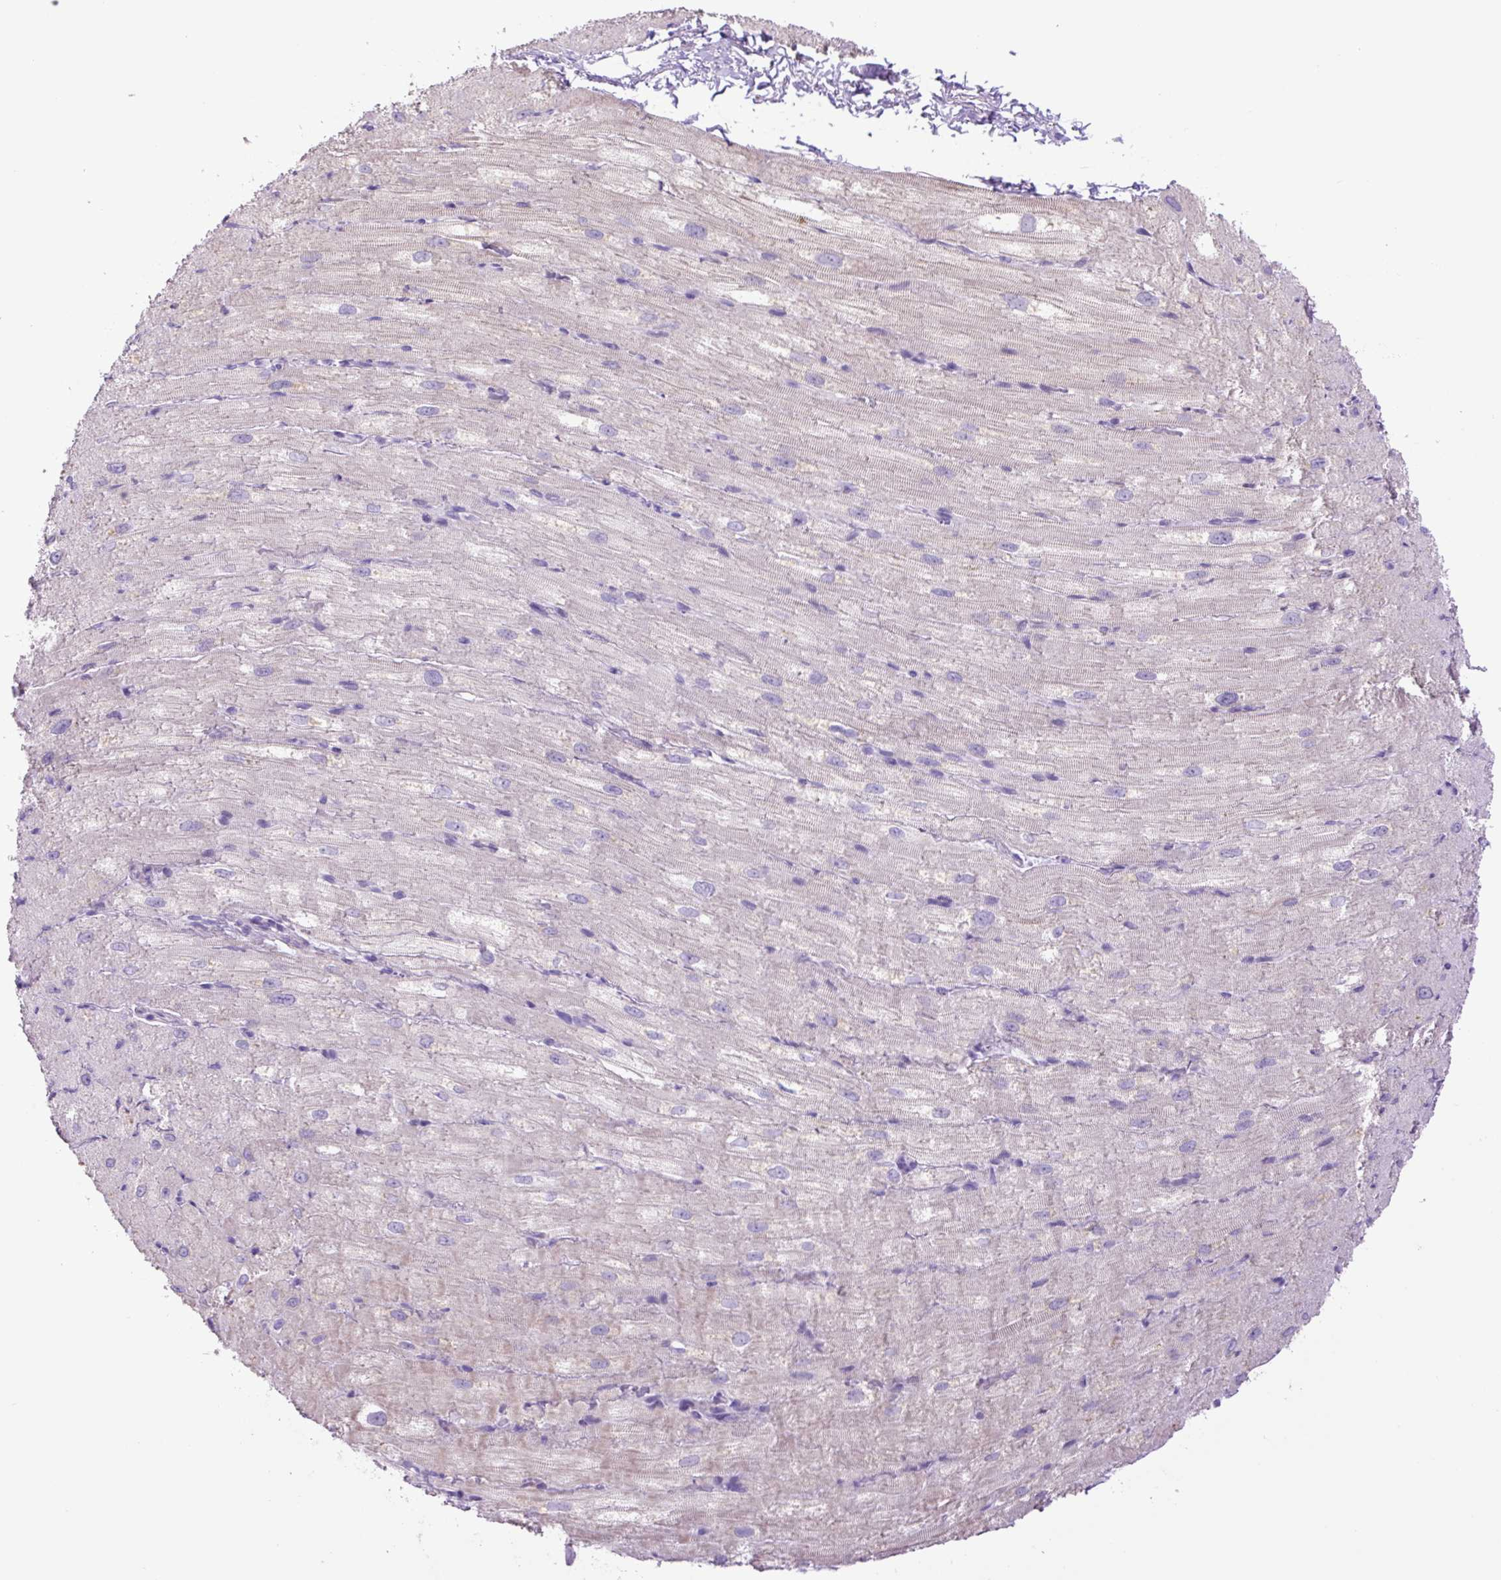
{"staining": {"intensity": "moderate", "quantity": "25%-75%", "location": "cytoplasmic/membranous,nuclear"}, "tissue": "heart muscle", "cell_type": "Cardiomyocytes", "image_type": "normal", "snomed": [{"axis": "morphology", "description": "Normal tissue, NOS"}, {"axis": "topography", "description": "Heart"}], "caption": "Moderate cytoplasmic/membranous,nuclear positivity for a protein is identified in approximately 25%-75% of cardiomyocytes of normal heart muscle using immunohistochemistry (IHC).", "gene": "MFSD3", "patient": {"sex": "male", "age": 62}}